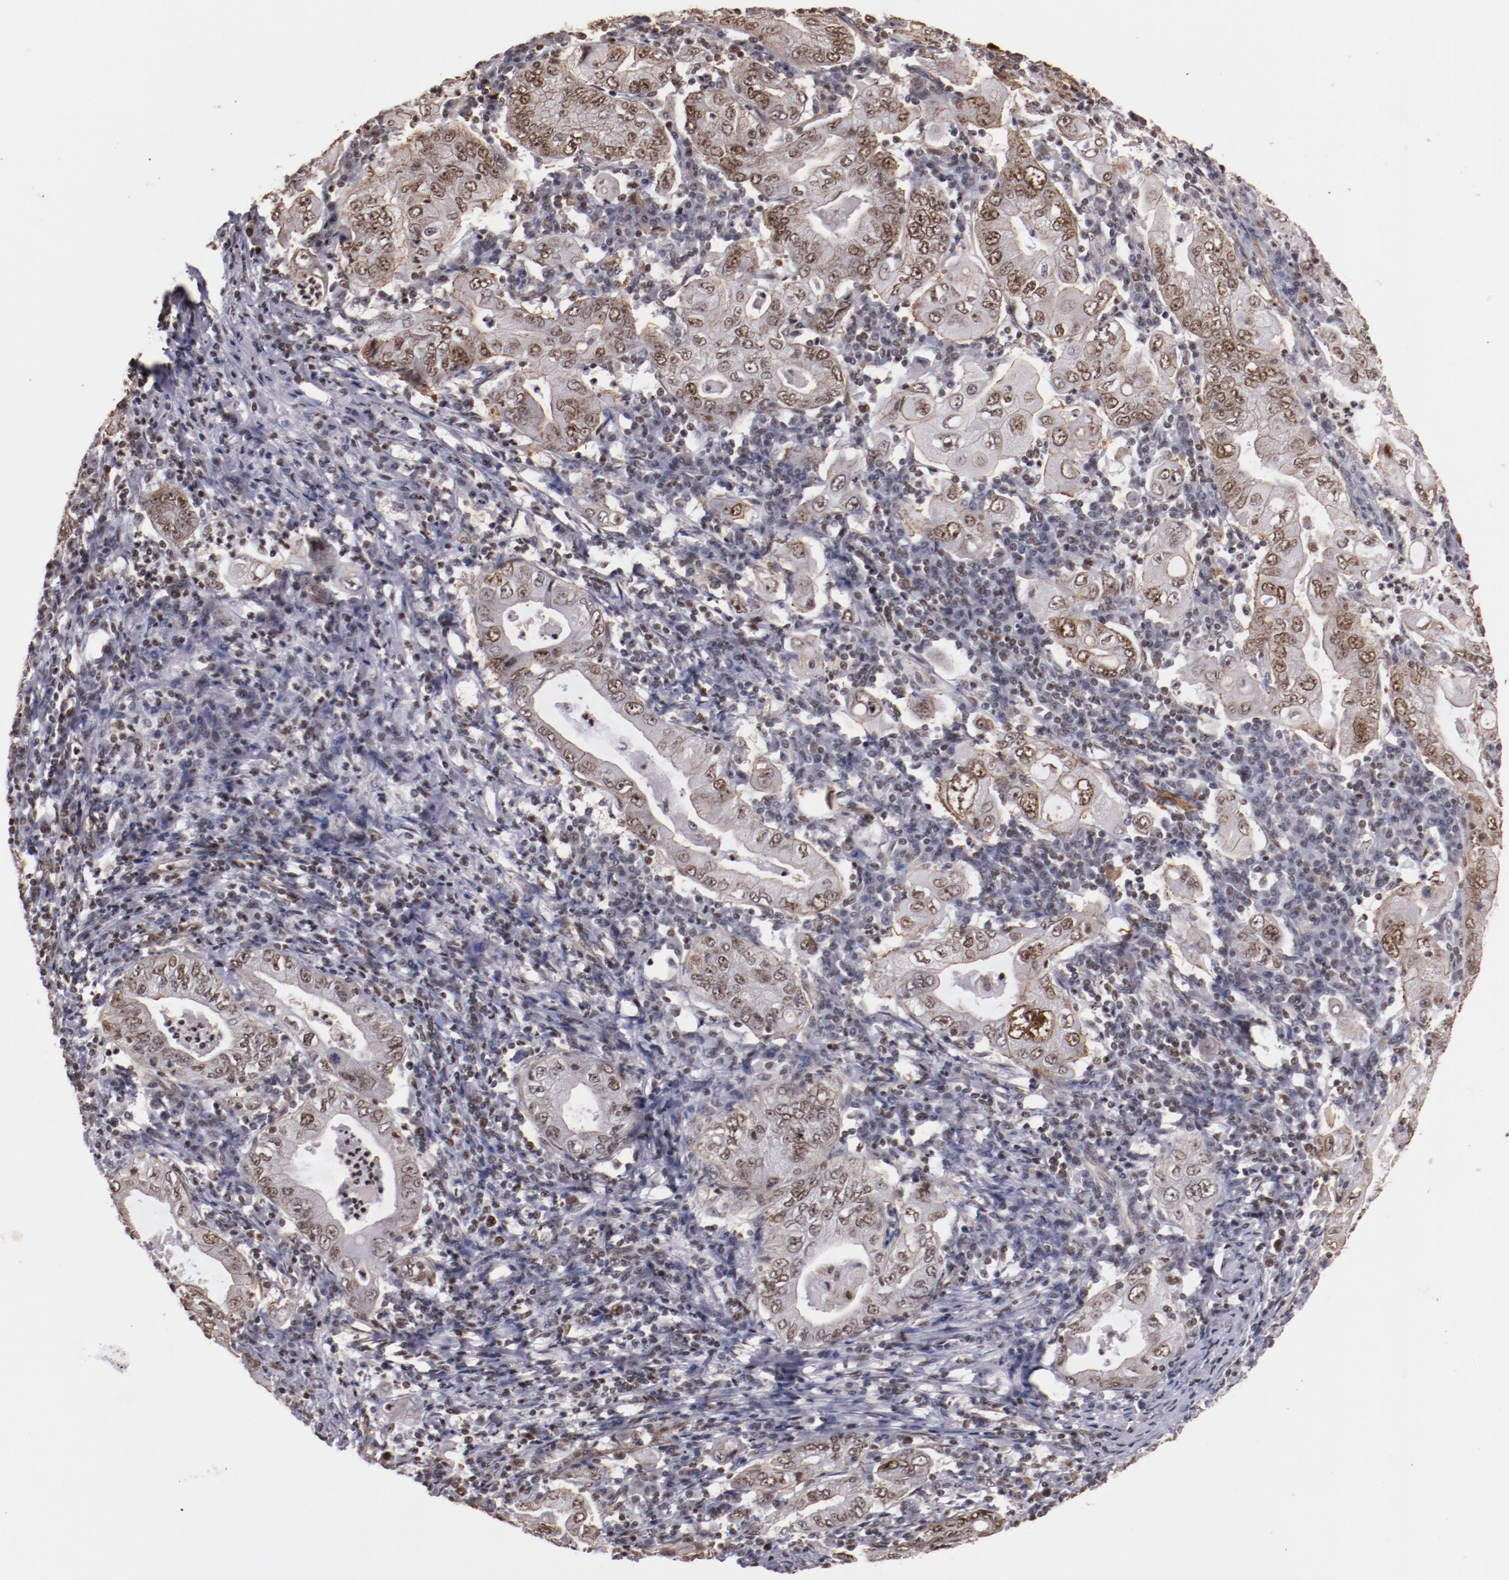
{"staining": {"intensity": "moderate", "quantity": ">75%", "location": "nuclear"}, "tissue": "stomach cancer", "cell_type": "Tumor cells", "image_type": "cancer", "snomed": [{"axis": "morphology", "description": "Normal tissue, NOS"}, {"axis": "morphology", "description": "Adenocarcinoma, NOS"}, {"axis": "topography", "description": "Esophagus"}, {"axis": "topography", "description": "Stomach, upper"}, {"axis": "topography", "description": "Peripheral nerve tissue"}], "caption": "IHC micrograph of human stomach cancer stained for a protein (brown), which displays medium levels of moderate nuclear staining in approximately >75% of tumor cells.", "gene": "STAG2", "patient": {"sex": "male", "age": 62}}